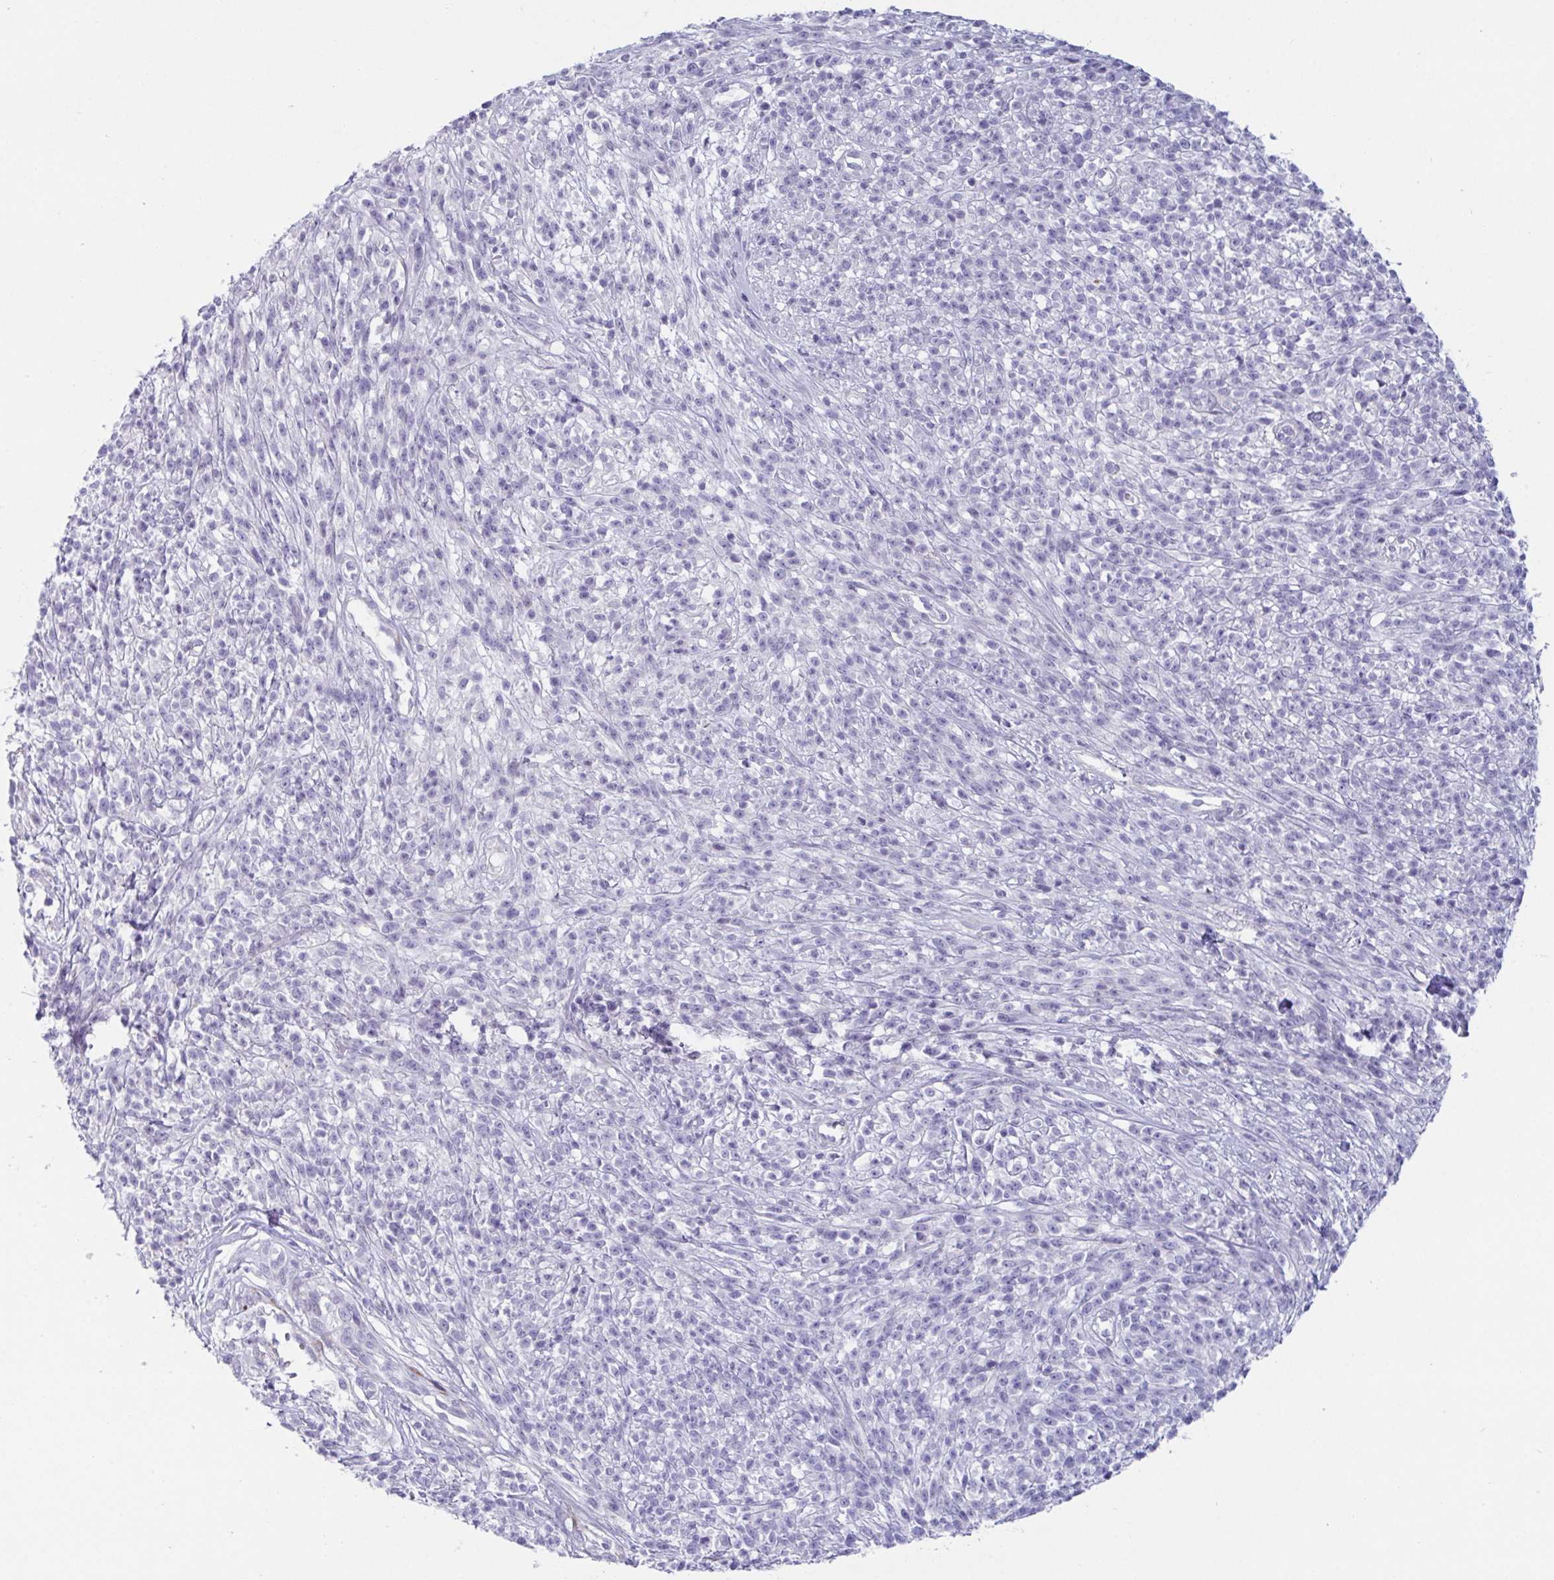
{"staining": {"intensity": "negative", "quantity": "none", "location": "none"}, "tissue": "melanoma", "cell_type": "Tumor cells", "image_type": "cancer", "snomed": [{"axis": "morphology", "description": "Malignant melanoma, NOS"}, {"axis": "topography", "description": "Skin"}, {"axis": "topography", "description": "Skin of trunk"}], "caption": "An immunohistochemistry (IHC) histopathology image of malignant melanoma is shown. There is no staining in tumor cells of malignant melanoma.", "gene": "OR5P3", "patient": {"sex": "male", "age": 74}}